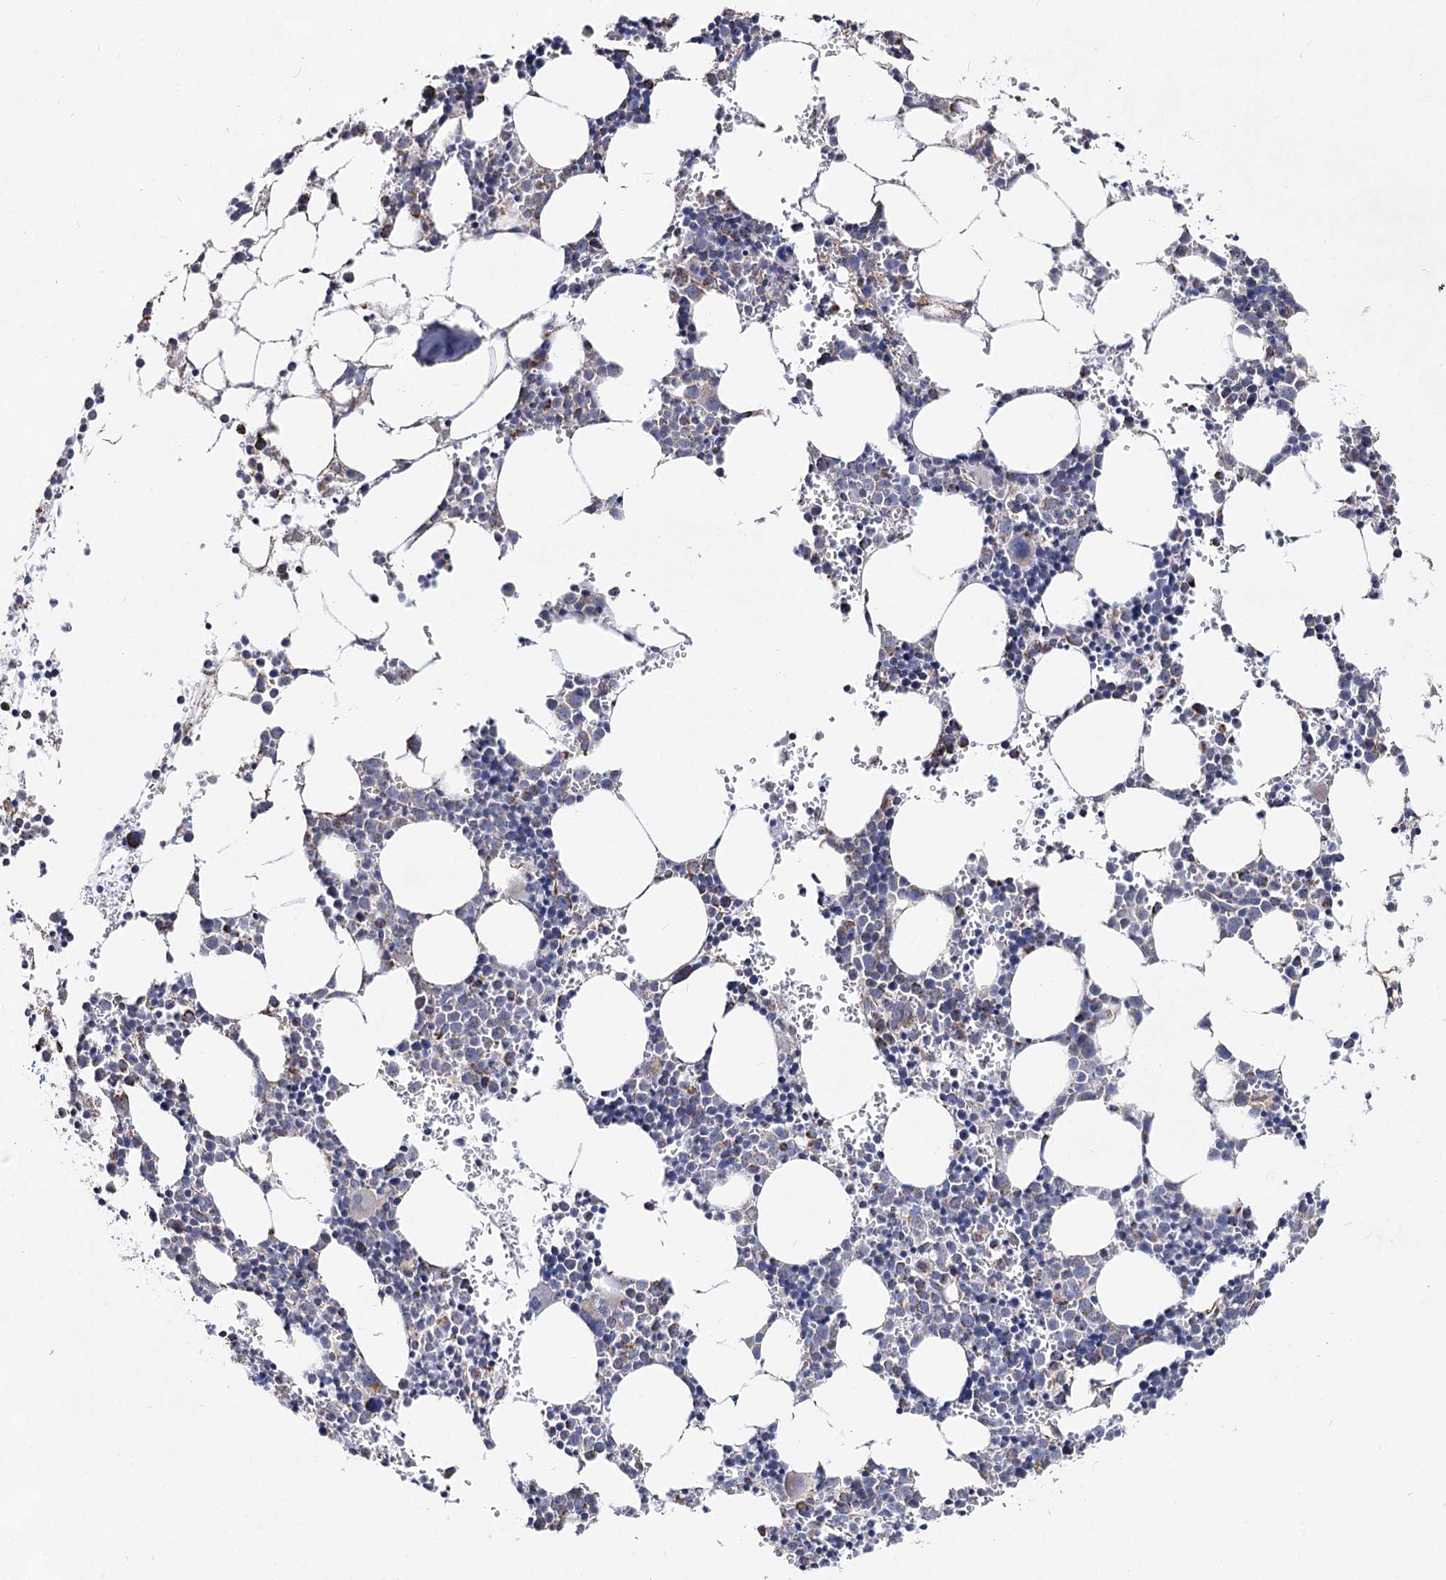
{"staining": {"intensity": "moderate", "quantity": "<25%", "location": "cytoplasmic/membranous"}, "tissue": "bone marrow", "cell_type": "Hematopoietic cells", "image_type": "normal", "snomed": [{"axis": "morphology", "description": "Normal tissue, NOS"}, {"axis": "topography", "description": "Bone marrow"}], "caption": "High-magnification brightfield microscopy of unremarkable bone marrow stained with DAB (3,3'-diaminobenzidine) (brown) and counterstained with hematoxylin (blue). hematopoietic cells exhibit moderate cytoplasmic/membranous positivity is identified in about<25% of cells.", "gene": "CCDC73", "patient": {"sex": "female", "age": 89}}